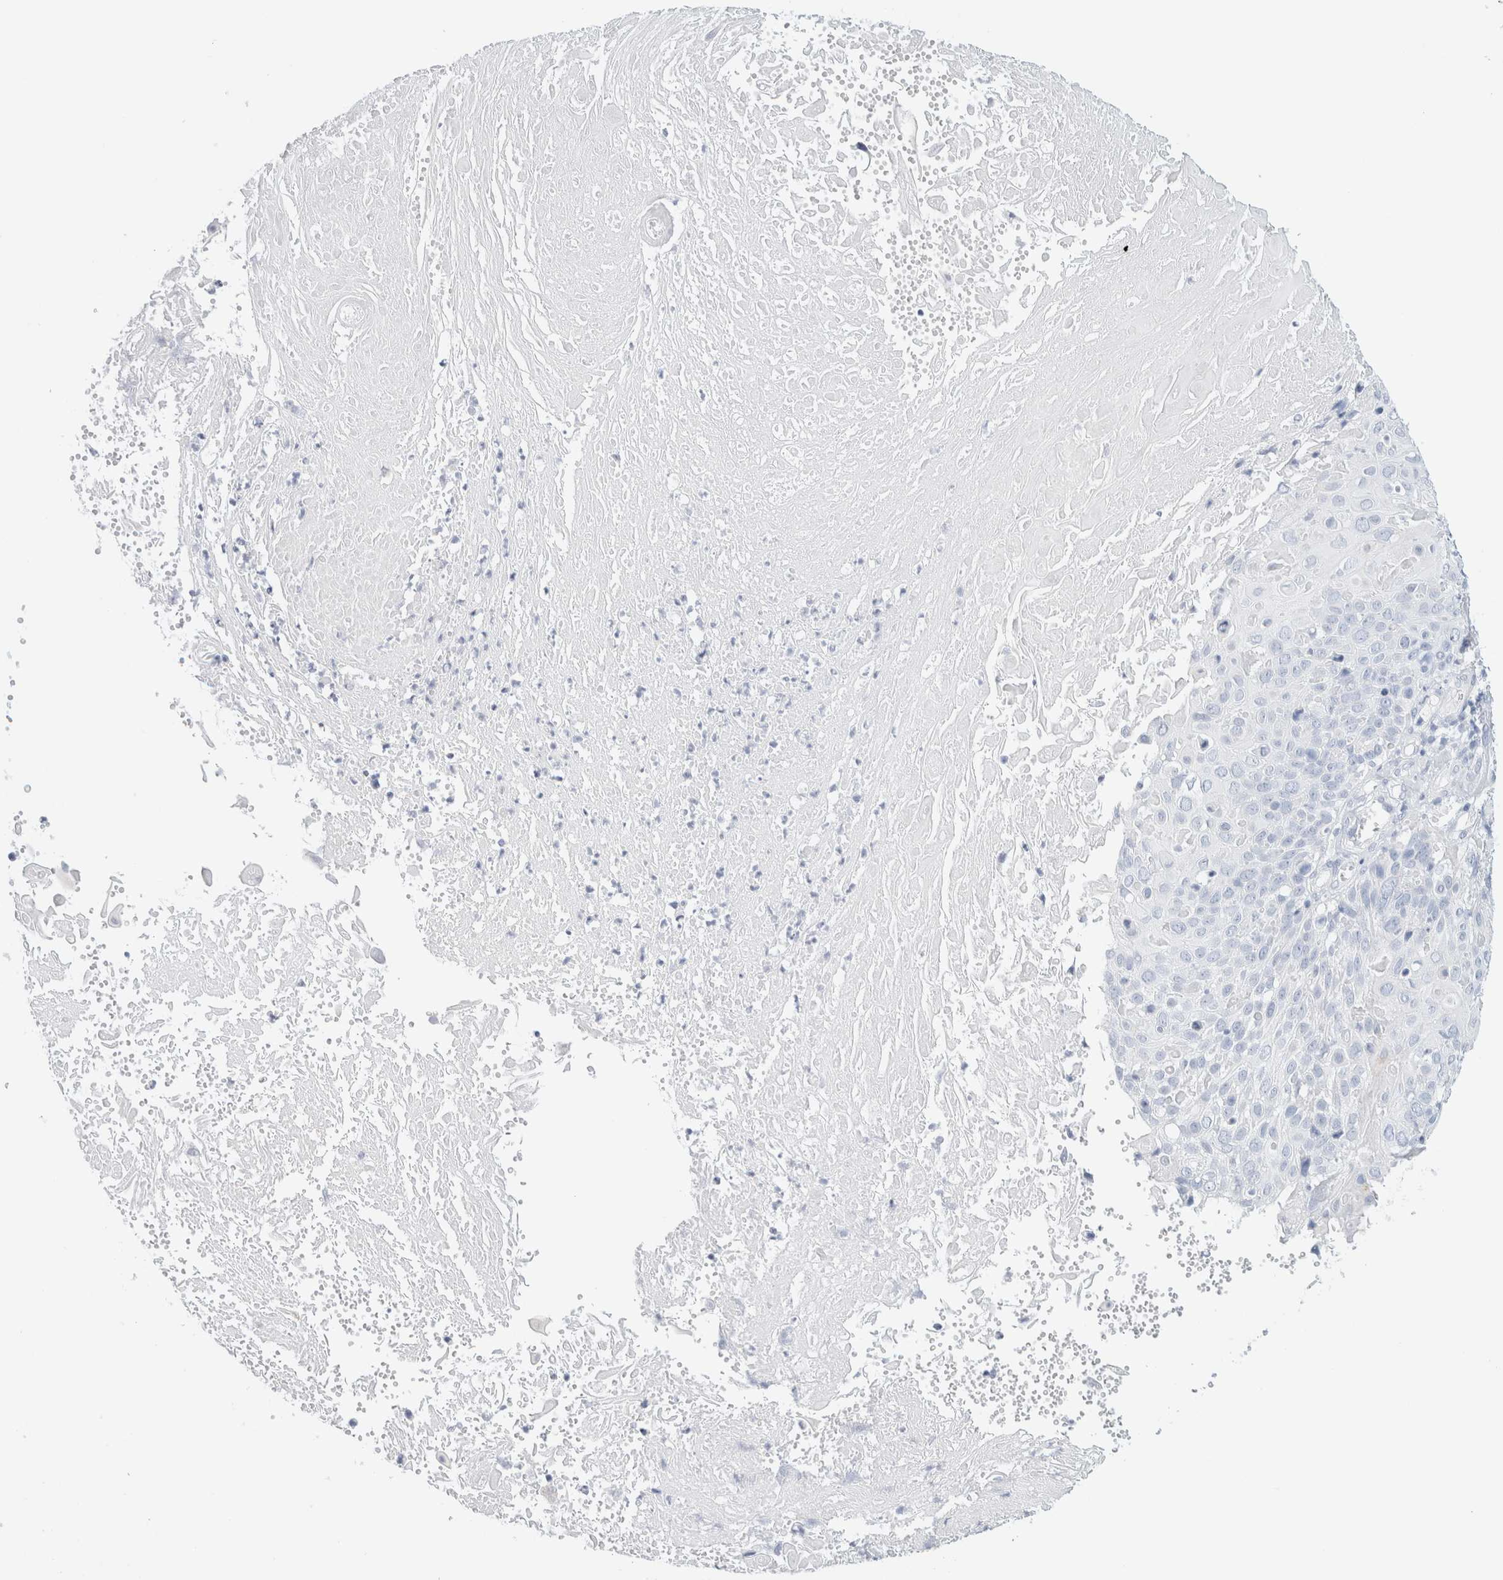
{"staining": {"intensity": "negative", "quantity": "none", "location": "none"}, "tissue": "cervical cancer", "cell_type": "Tumor cells", "image_type": "cancer", "snomed": [{"axis": "morphology", "description": "Squamous cell carcinoma, NOS"}, {"axis": "topography", "description": "Cervix"}], "caption": "Histopathology image shows no significant protein expression in tumor cells of cervical cancer.", "gene": "HEXD", "patient": {"sex": "female", "age": 74}}